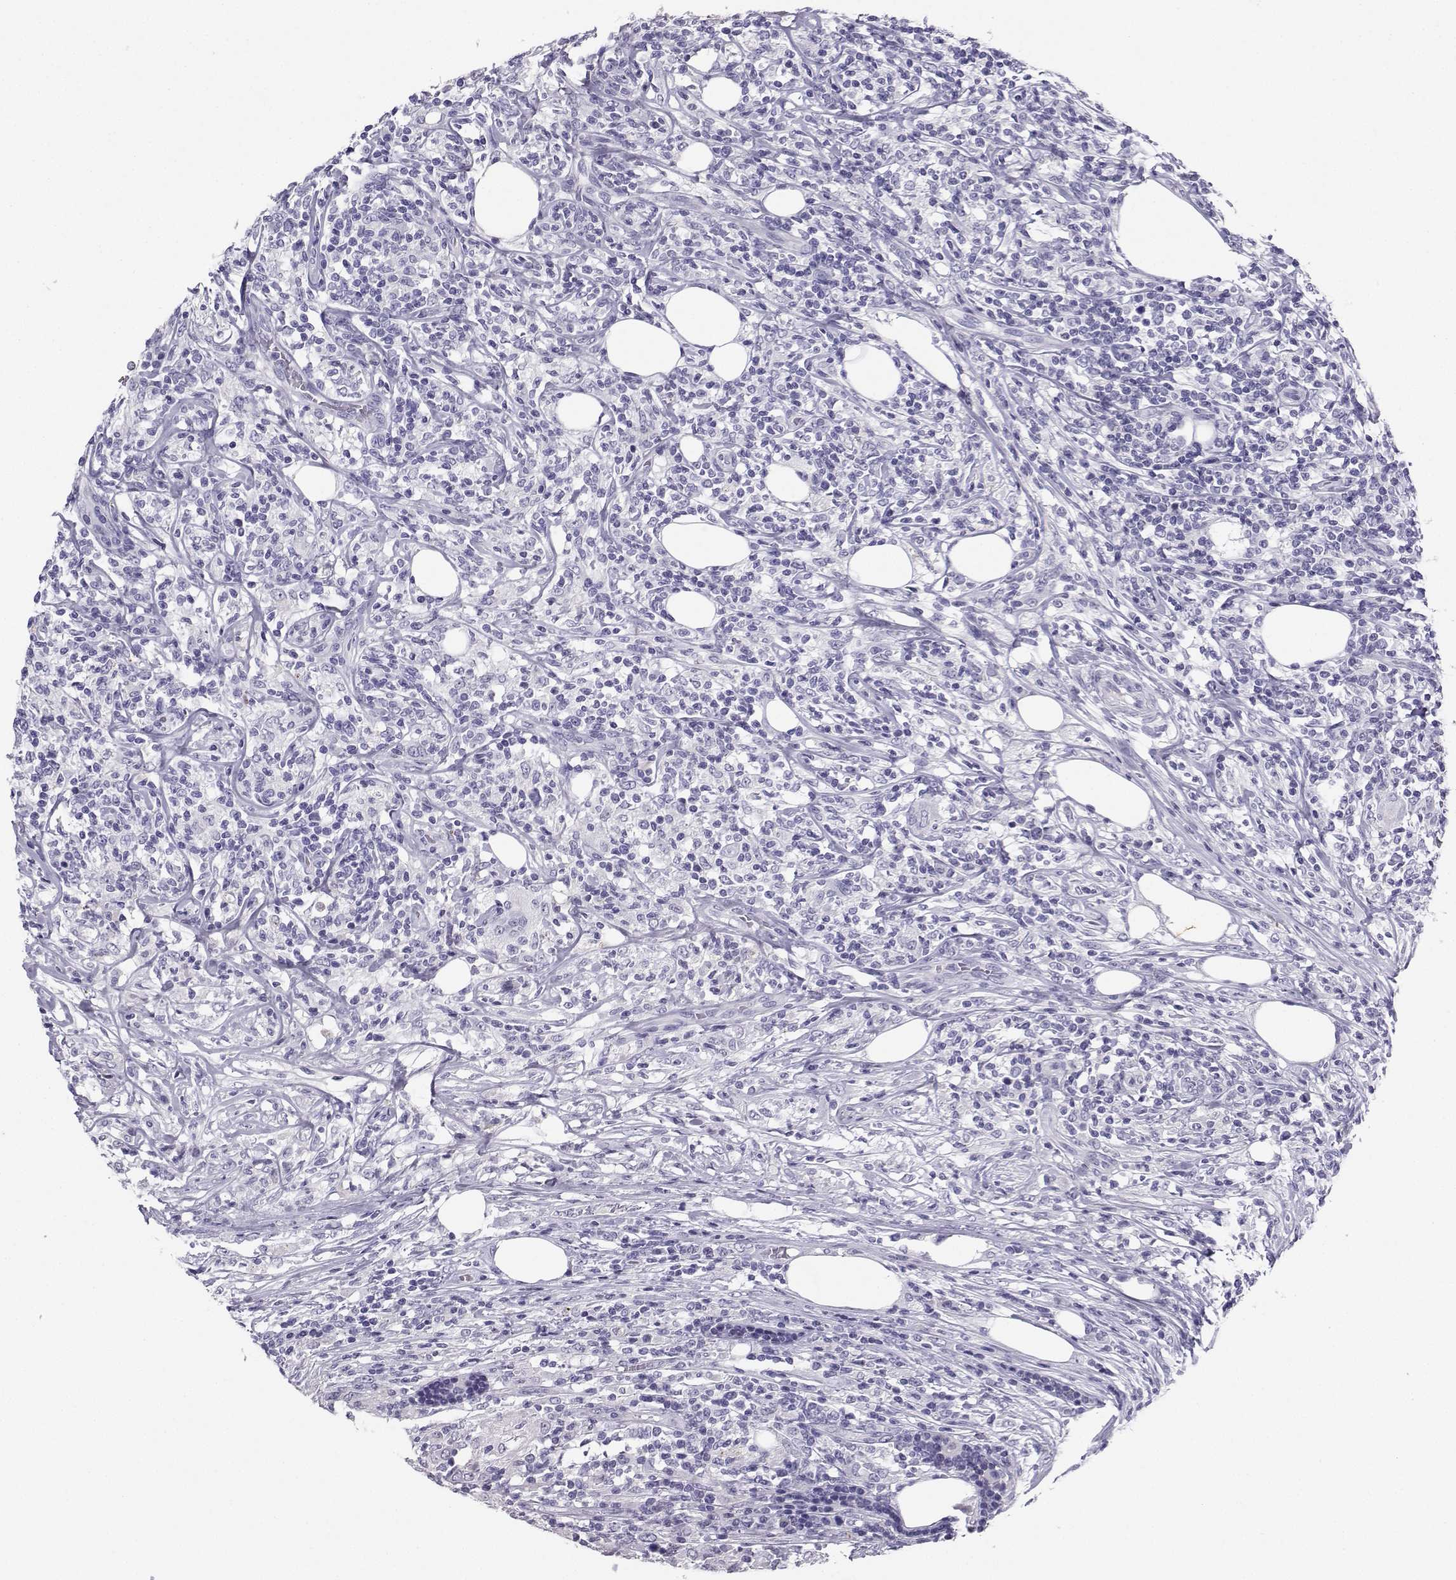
{"staining": {"intensity": "negative", "quantity": "none", "location": "none"}, "tissue": "lymphoma", "cell_type": "Tumor cells", "image_type": "cancer", "snomed": [{"axis": "morphology", "description": "Malignant lymphoma, non-Hodgkin's type, High grade"}, {"axis": "topography", "description": "Lymph node"}], "caption": "Tumor cells show no significant protein positivity in lymphoma.", "gene": "GRIK4", "patient": {"sex": "female", "age": 84}}